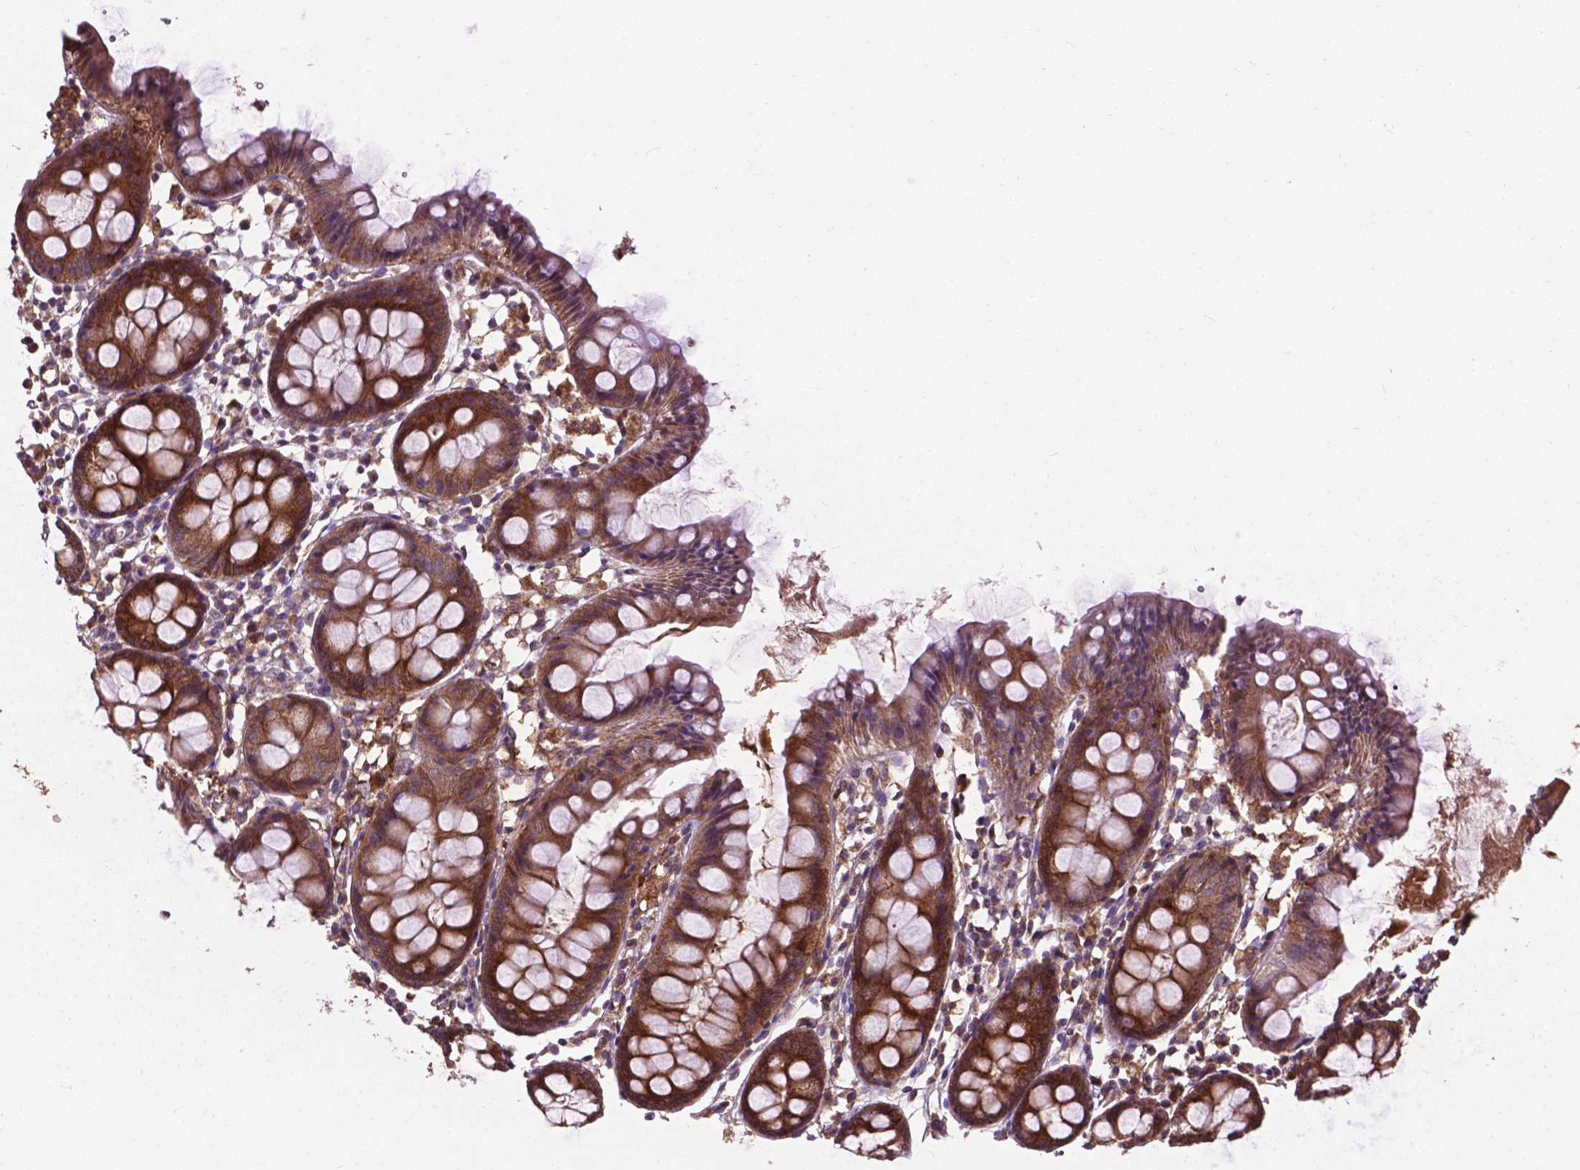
{"staining": {"intensity": "weak", "quantity": ">75%", "location": "cytoplasmic/membranous"}, "tissue": "colon", "cell_type": "Endothelial cells", "image_type": "normal", "snomed": [{"axis": "morphology", "description": "Normal tissue, NOS"}, {"axis": "topography", "description": "Colon"}], "caption": "Brown immunohistochemical staining in benign human colon exhibits weak cytoplasmic/membranous expression in approximately >75% of endothelial cells.", "gene": "SMAD3", "patient": {"sex": "female", "age": 84}}